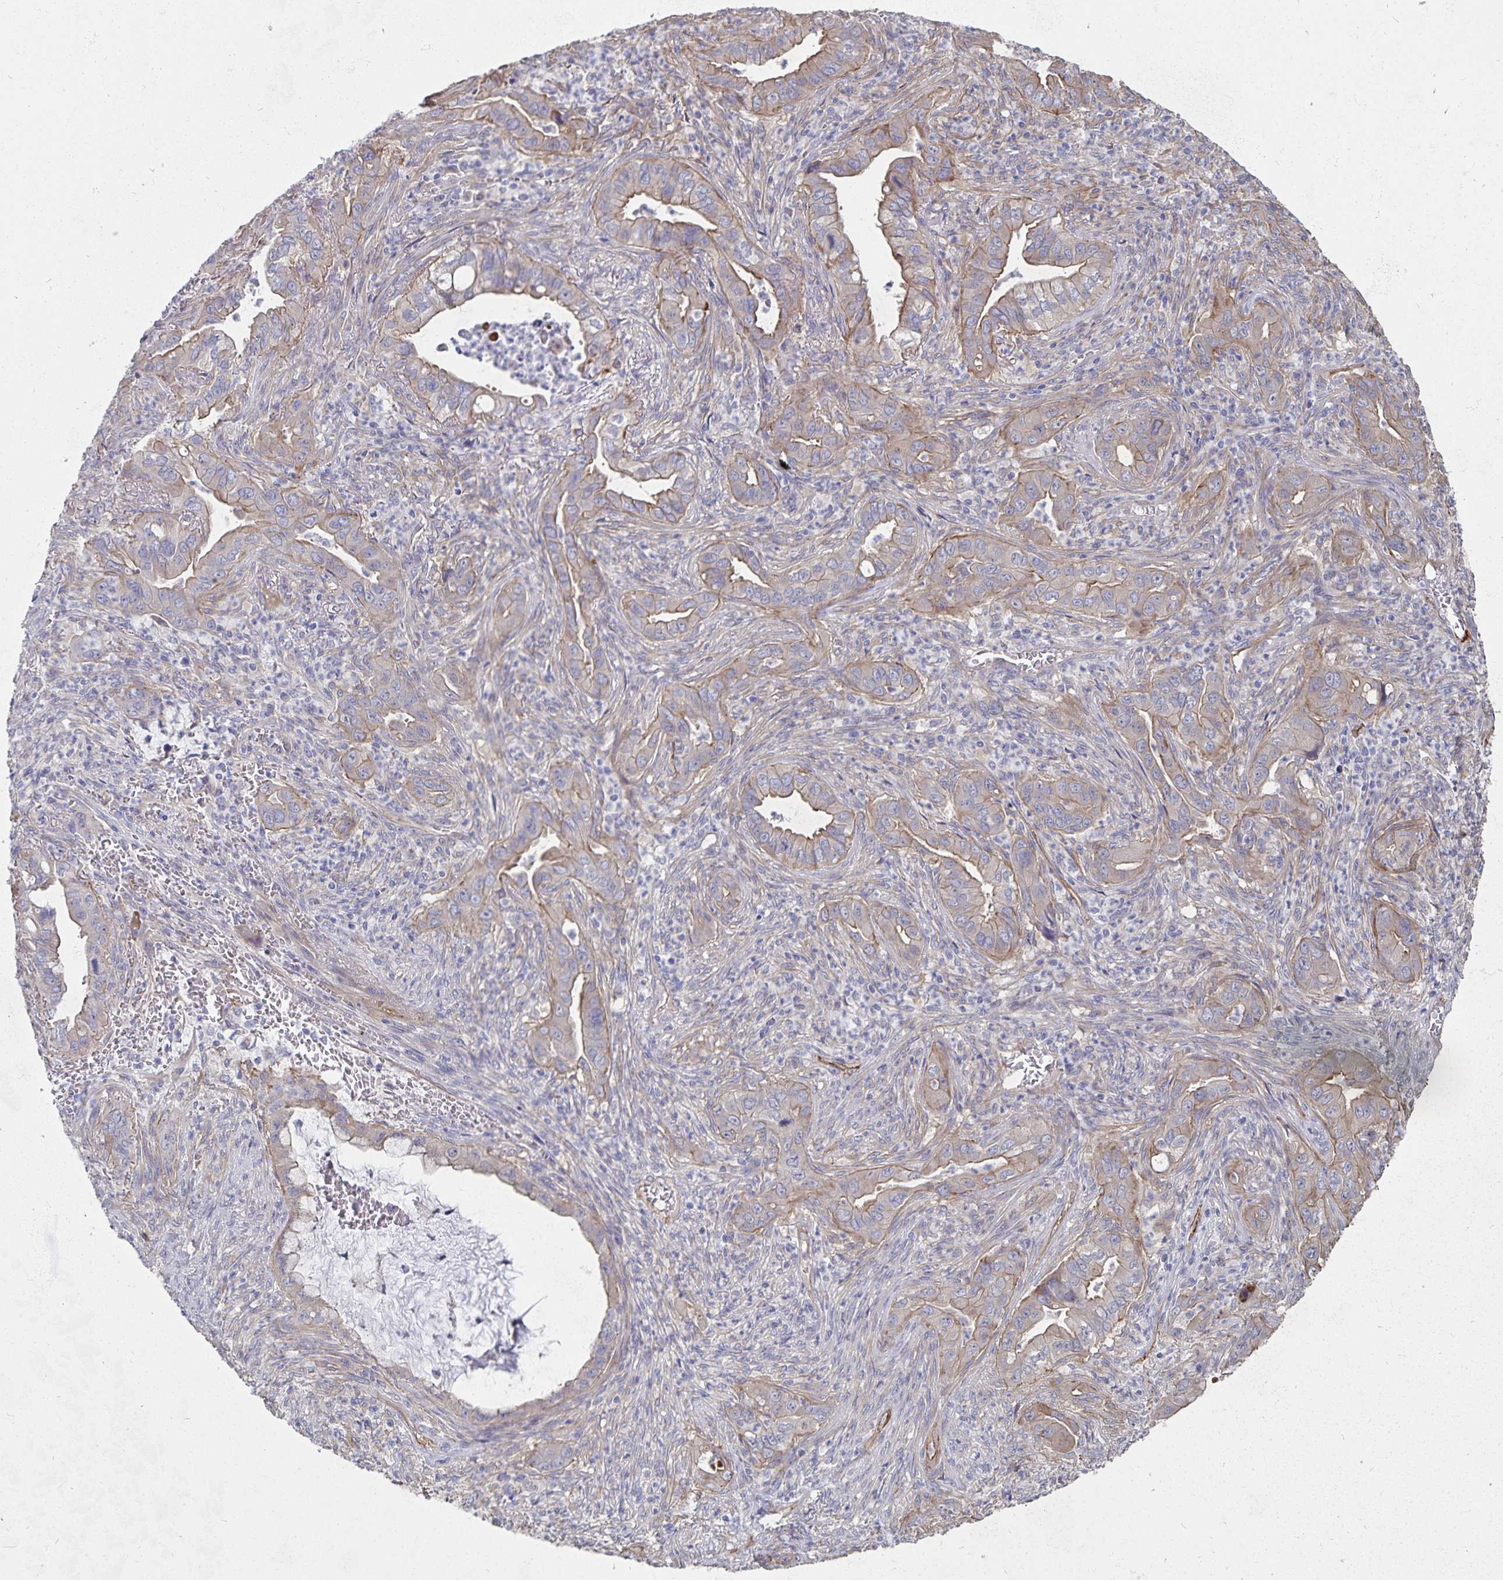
{"staining": {"intensity": "weak", "quantity": "25%-75%", "location": "cytoplasmic/membranous"}, "tissue": "lung cancer", "cell_type": "Tumor cells", "image_type": "cancer", "snomed": [{"axis": "morphology", "description": "Adenocarcinoma, NOS"}, {"axis": "topography", "description": "Lung"}], "caption": "Immunohistochemistry staining of lung adenocarcinoma, which exhibits low levels of weak cytoplasmic/membranous staining in about 25%-75% of tumor cells indicating weak cytoplasmic/membranous protein expression. The staining was performed using DAB (brown) for protein detection and nuclei were counterstained in hematoxylin (blue).", "gene": "SSTR1", "patient": {"sex": "male", "age": 65}}